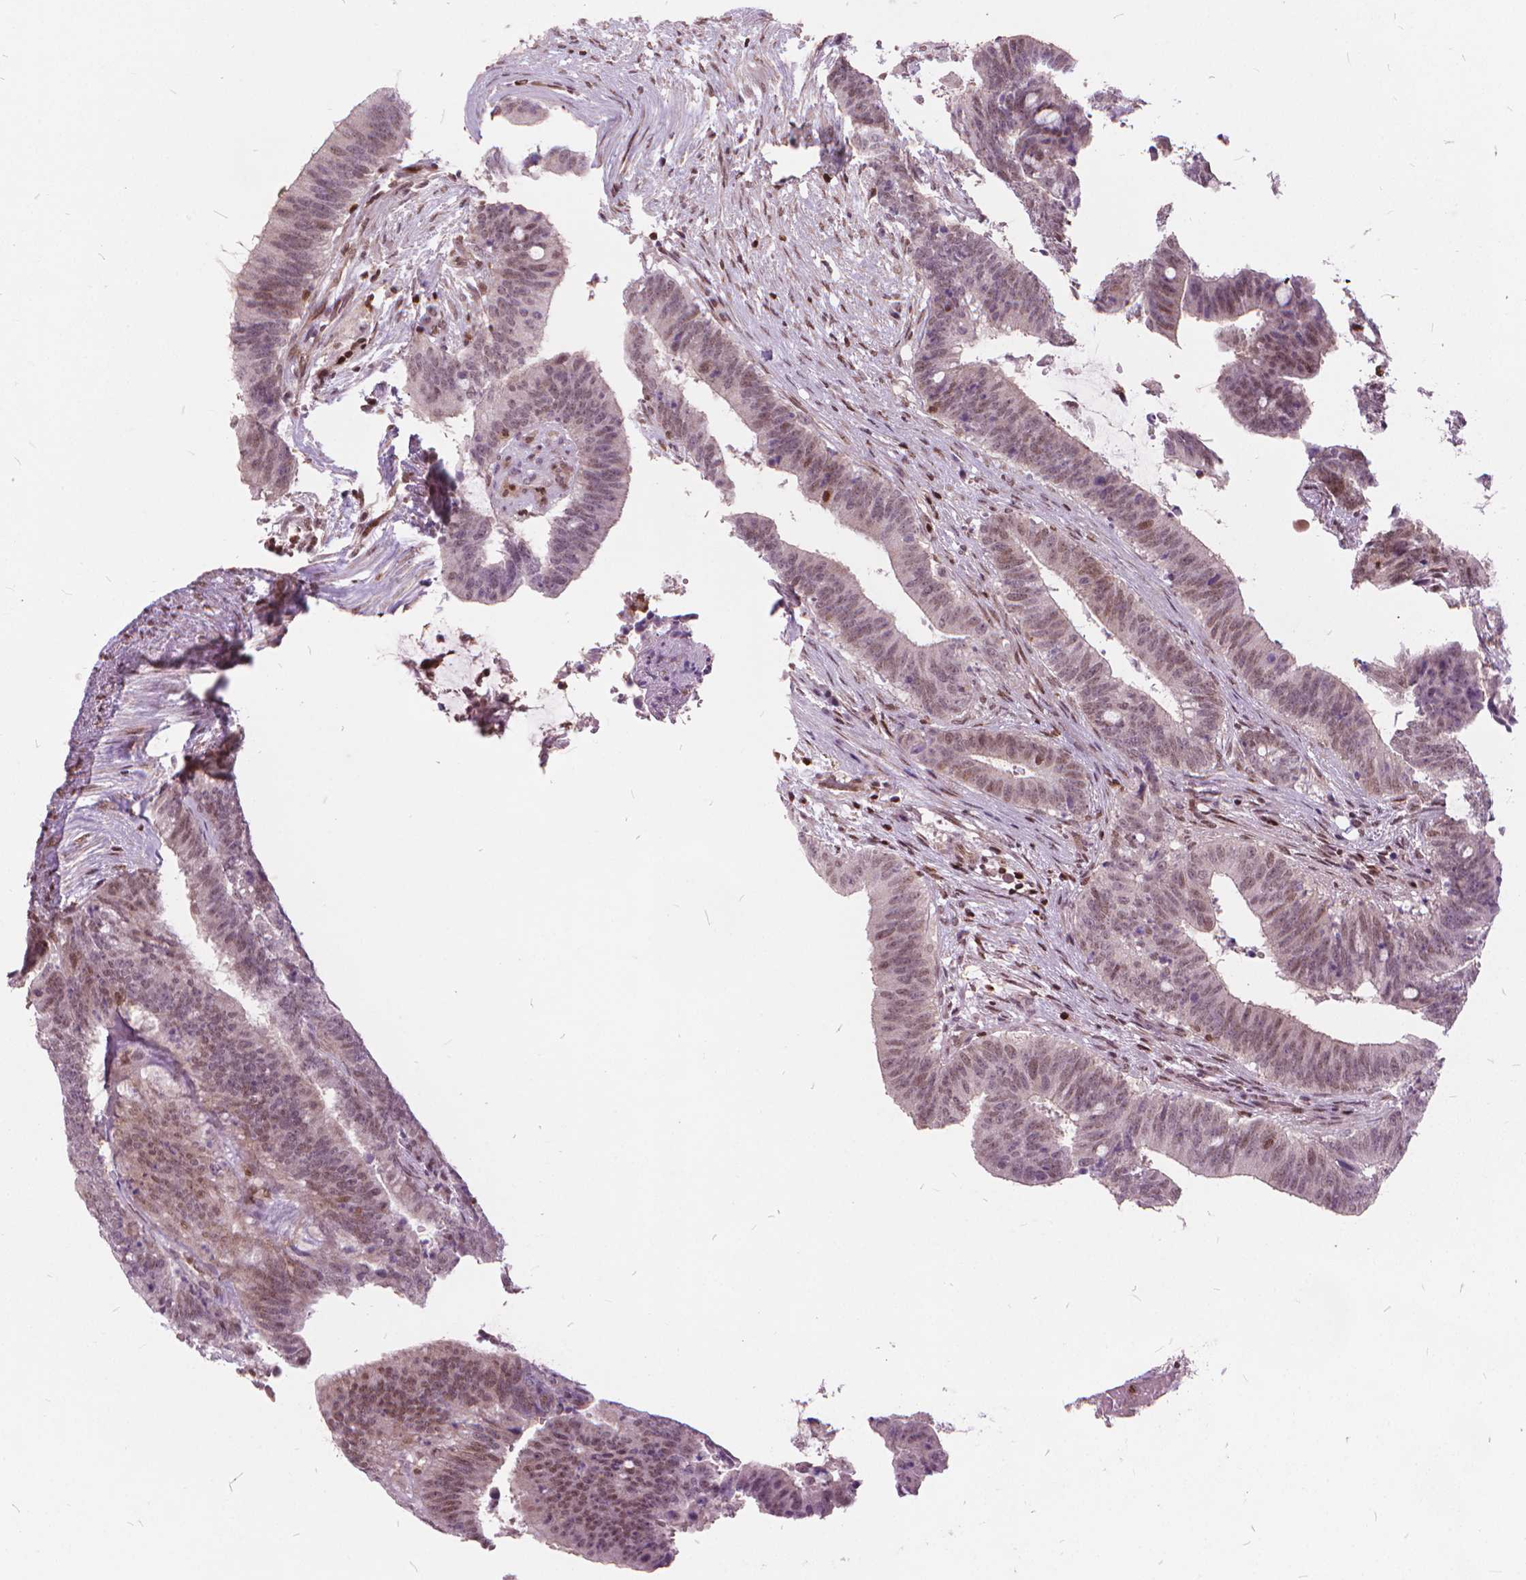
{"staining": {"intensity": "weak", "quantity": ">75%", "location": "nuclear"}, "tissue": "colorectal cancer", "cell_type": "Tumor cells", "image_type": "cancer", "snomed": [{"axis": "morphology", "description": "Adenocarcinoma, NOS"}, {"axis": "topography", "description": "Colon"}], "caption": "Tumor cells demonstrate low levels of weak nuclear staining in about >75% of cells in colorectal adenocarcinoma.", "gene": "STAT5B", "patient": {"sex": "female", "age": 43}}